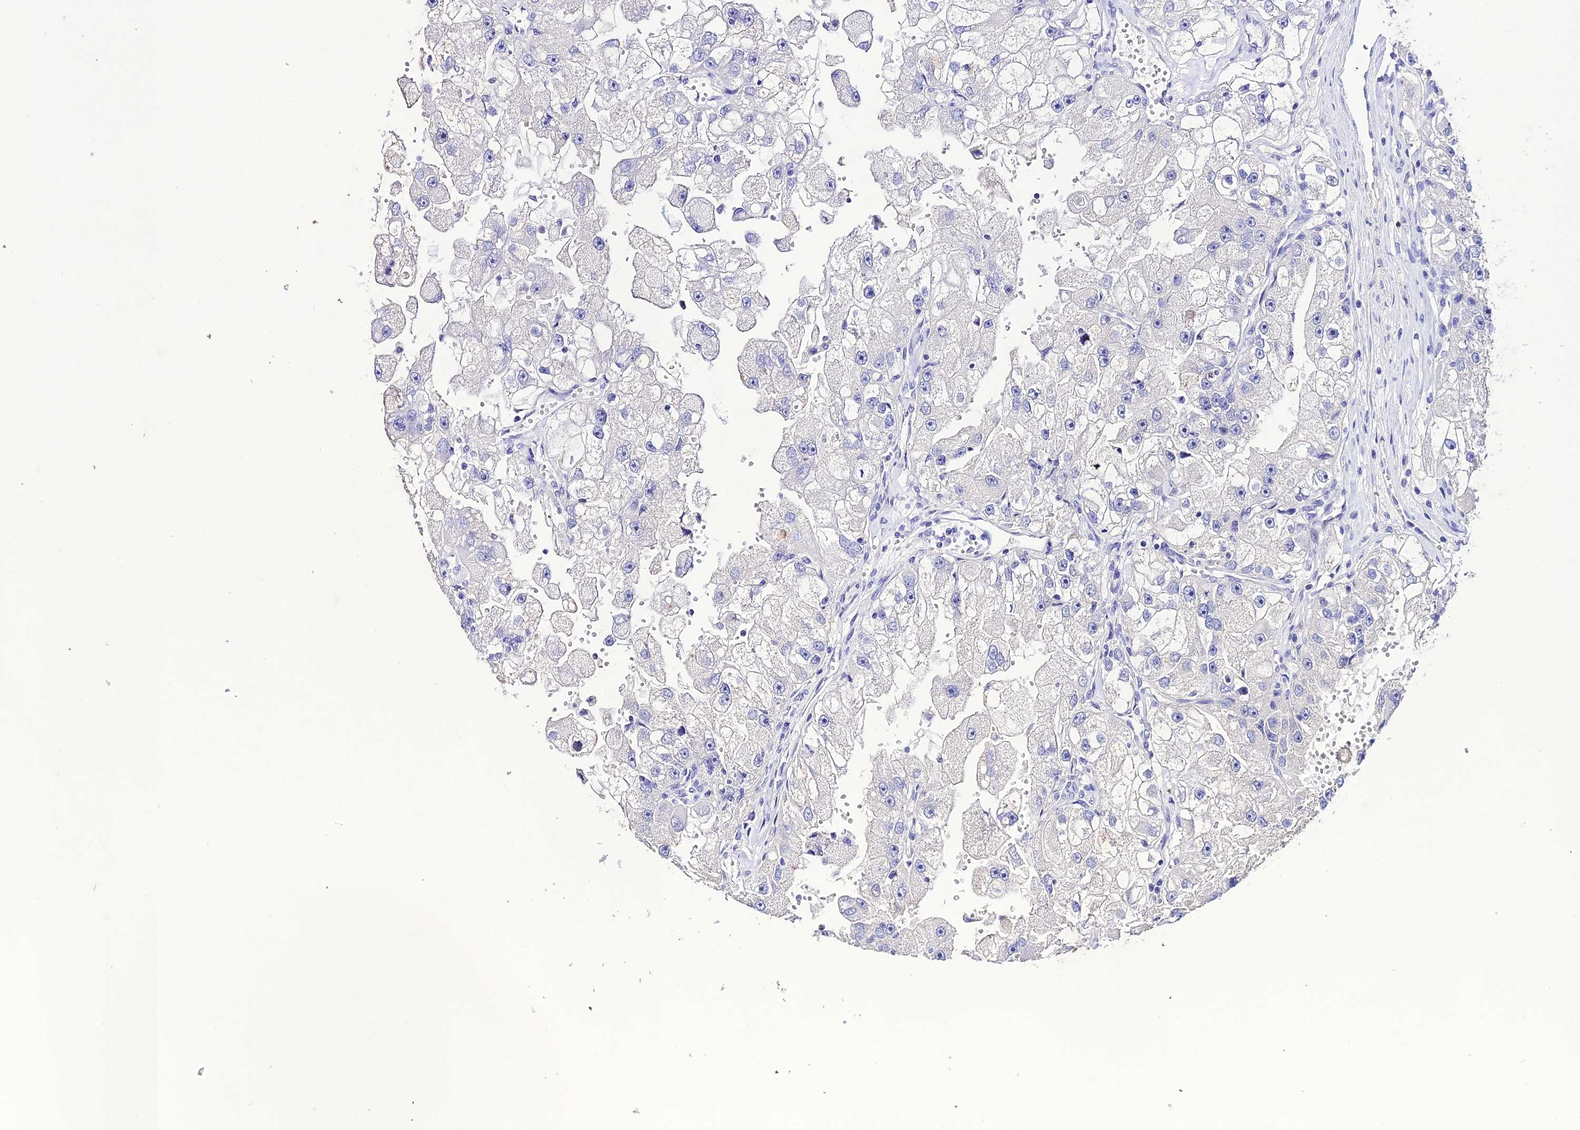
{"staining": {"intensity": "negative", "quantity": "none", "location": "none"}, "tissue": "renal cancer", "cell_type": "Tumor cells", "image_type": "cancer", "snomed": [{"axis": "morphology", "description": "Adenocarcinoma, NOS"}, {"axis": "topography", "description": "Kidney"}], "caption": "A high-resolution image shows immunohistochemistry (IHC) staining of adenocarcinoma (renal), which exhibits no significant expression in tumor cells.", "gene": "NLRP6", "patient": {"sex": "male", "age": 63}}